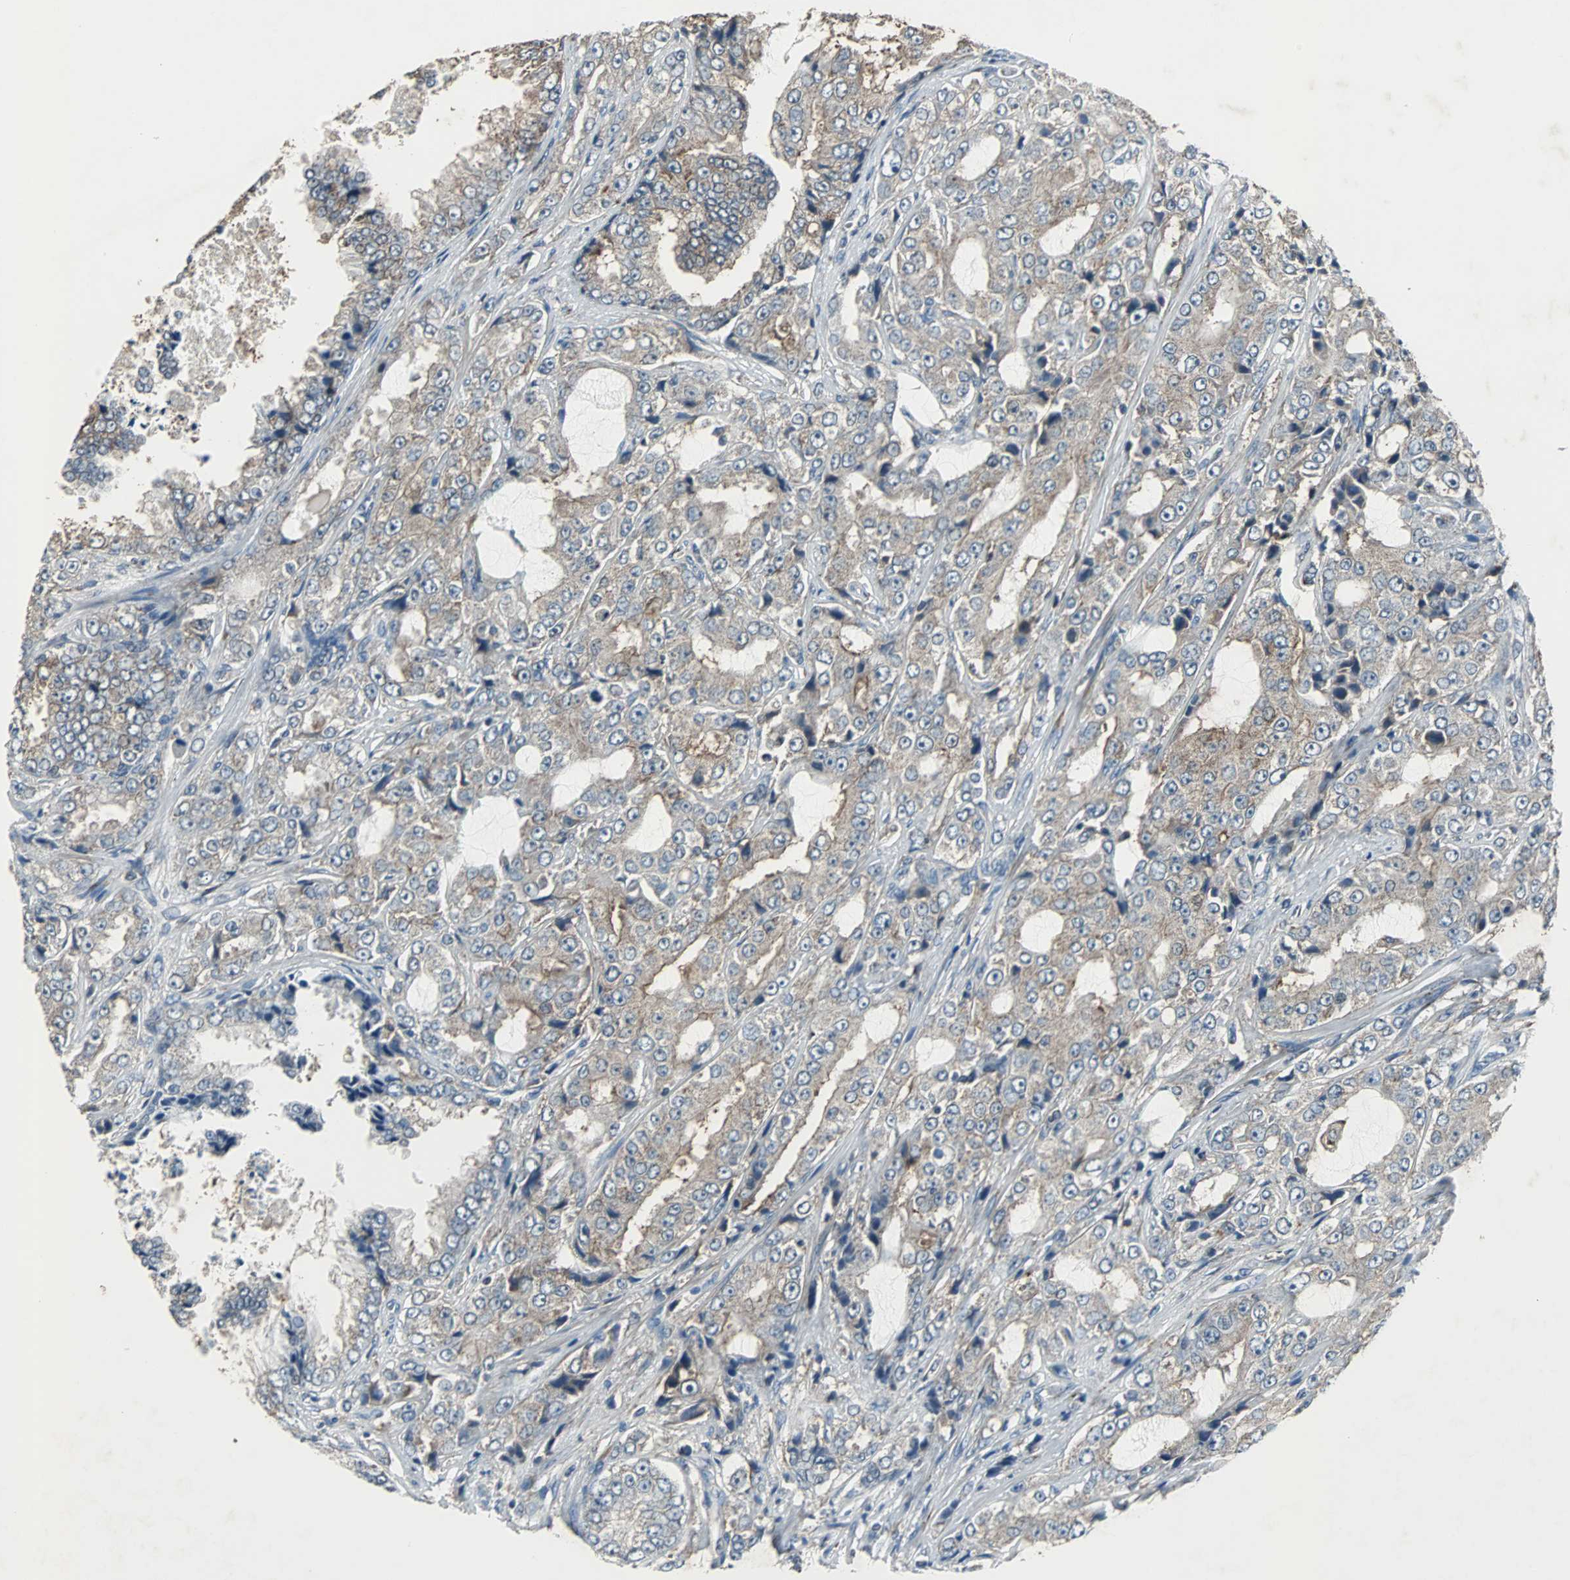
{"staining": {"intensity": "weak", "quantity": ">75%", "location": "cytoplasmic/membranous"}, "tissue": "prostate cancer", "cell_type": "Tumor cells", "image_type": "cancer", "snomed": [{"axis": "morphology", "description": "Adenocarcinoma, High grade"}, {"axis": "topography", "description": "Prostate"}], "caption": "Prostate adenocarcinoma (high-grade) tissue reveals weak cytoplasmic/membranous positivity in approximately >75% of tumor cells", "gene": "SOS1", "patient": {"sex": "male", "age": 73}}